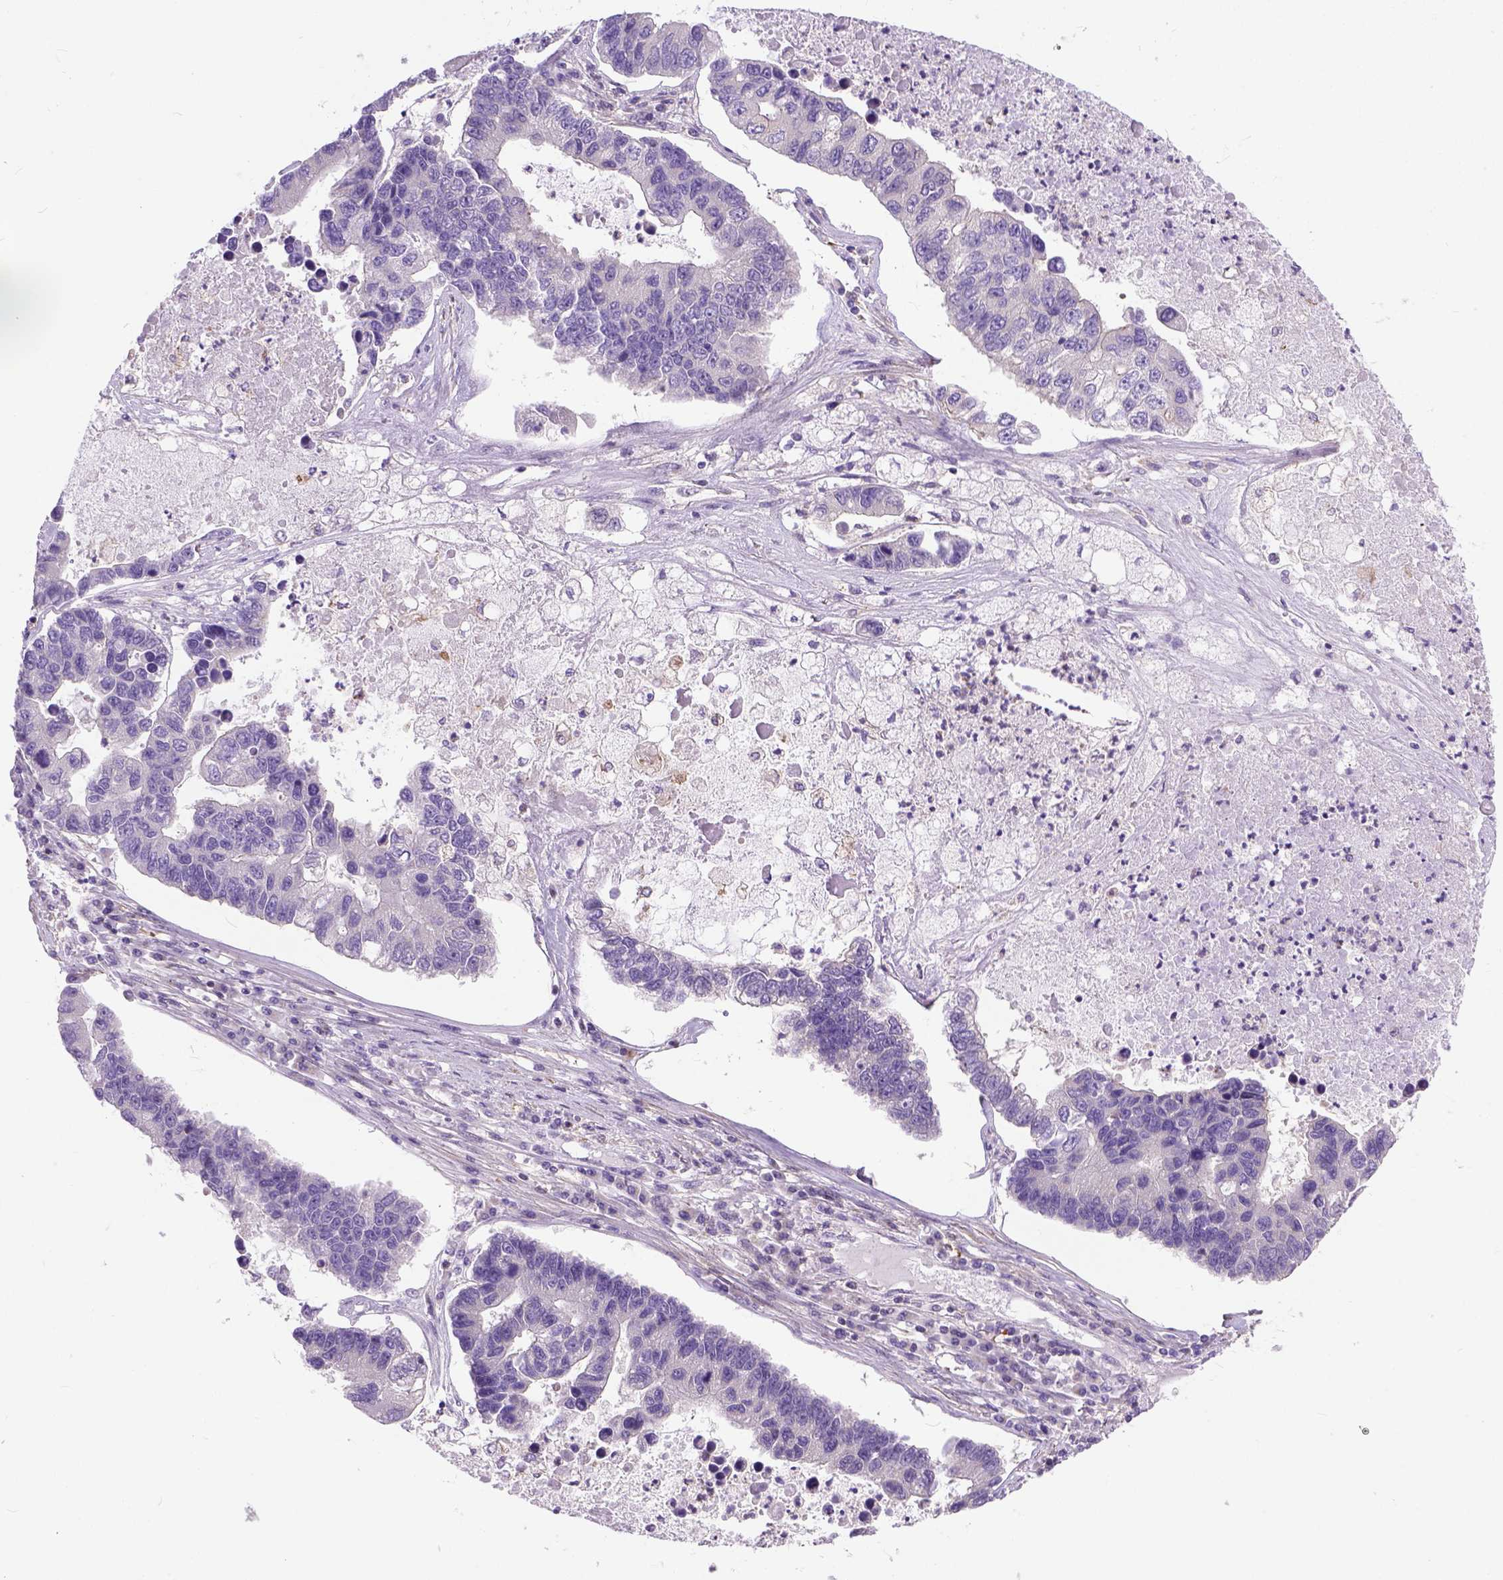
{"staining": {"intensity": "negative", "quantity": "none", "location": "none"}, "tissue": "lung cancer", "cell_type": "Tumor cells", "image_type": "cancer", "snomed": [{"axis": "morphology", "description": "Adenocarcinoma, NOS"}, {"axis": "topography", "description": "Bronchus"}, {"axis": "topography", "description": "Lung"}], "caption": "Protein analysis of lung cancer reveals no significant expression in tumor cells.", "gene": "BANF2", "patient": {"sex": "female", "age": 51}}